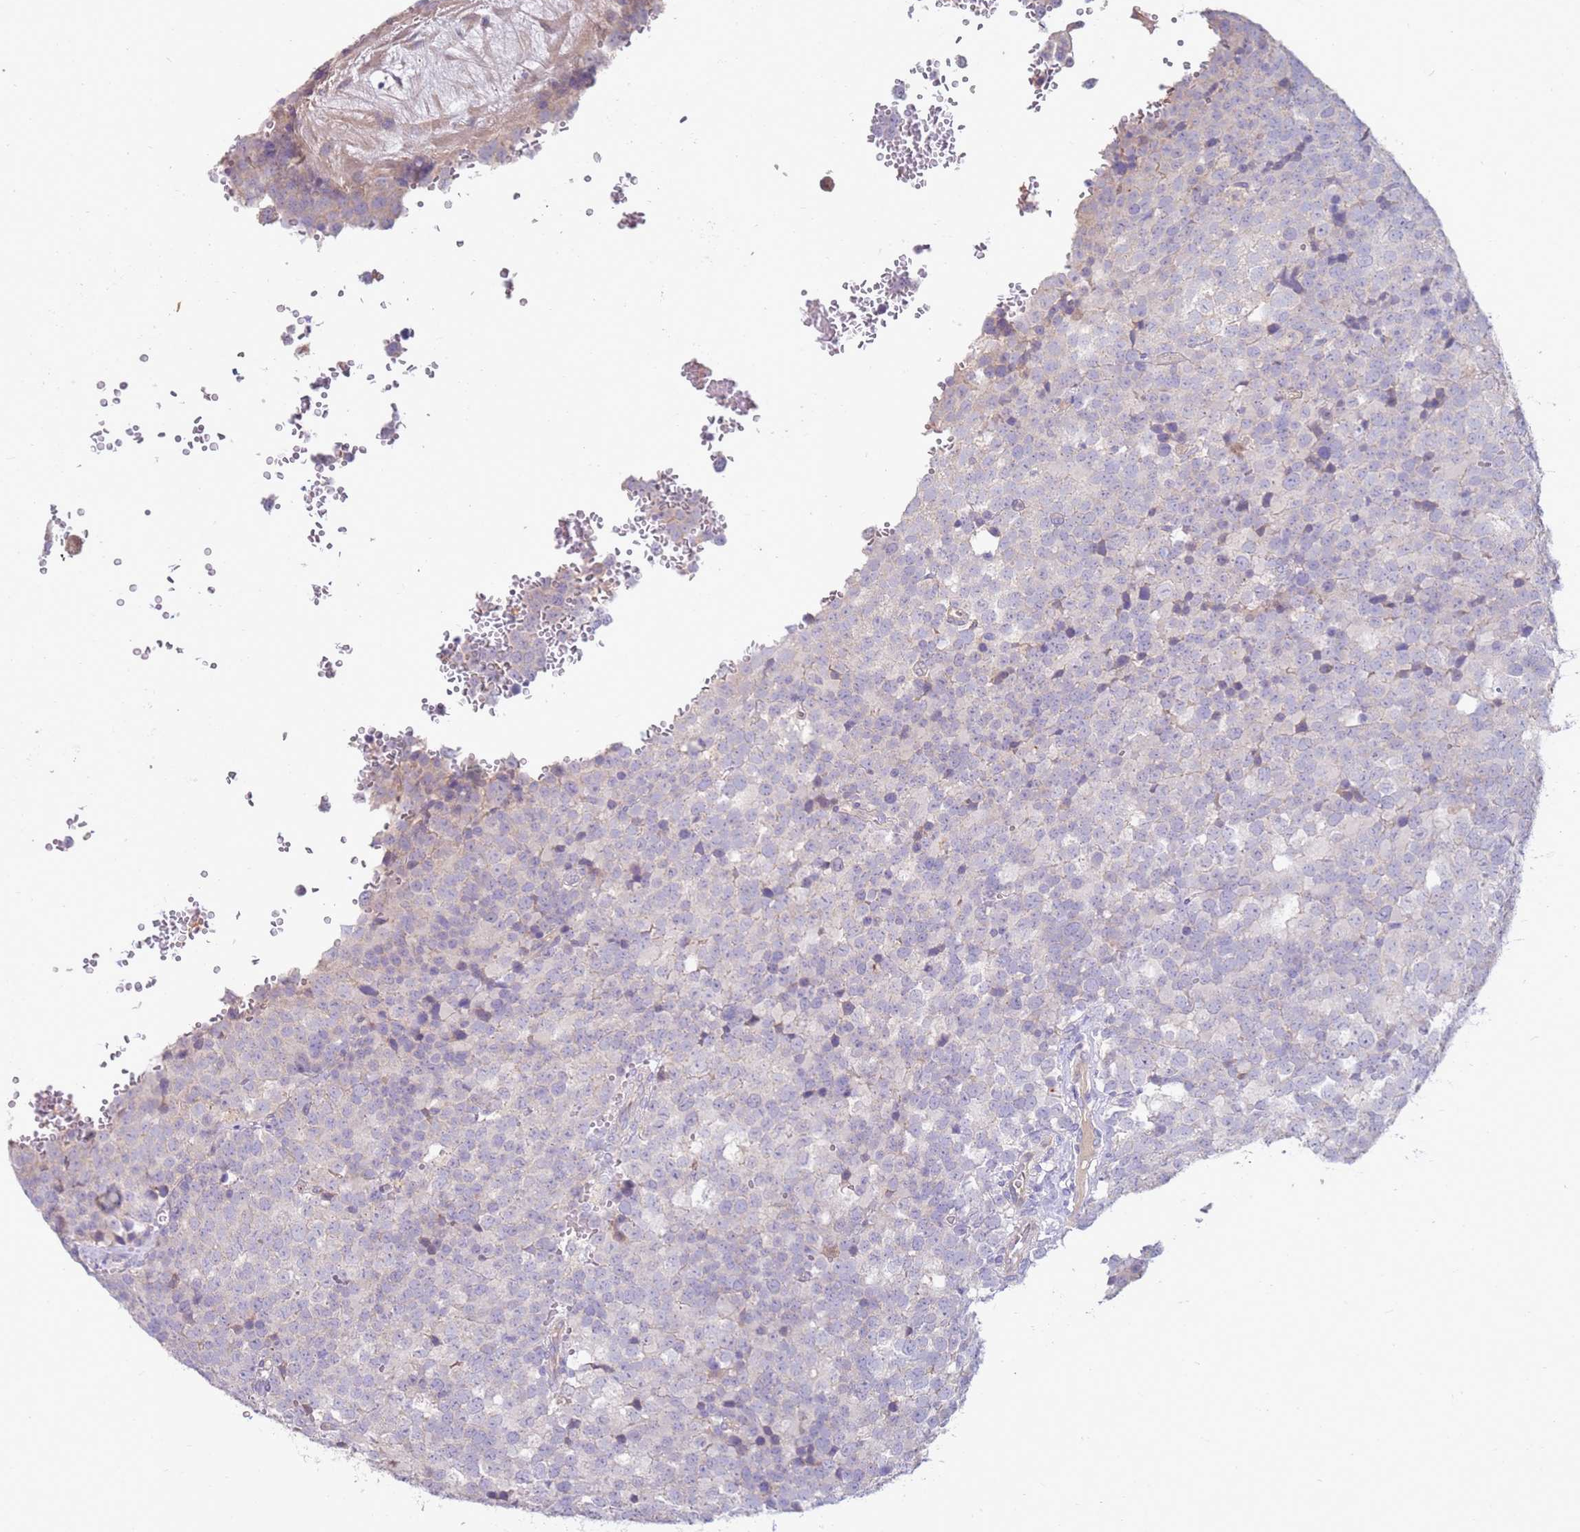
{"staining": {"intensity": "negative", "quantity": "none", "location": "none"}, "tissue": "testis cancer", "cell_type": "Tumor cells", "image_type": "cancer", "snomed": [{"axis": "morphology", "description": "Seminoma, NOS"}, {"axis": "topography", "description": "Testis"}], "caption": "Tumor cells show no significant expression in testis seminoma.", "gene": "SLC44A4", "patient": {"sex": "male", "age": 71}}